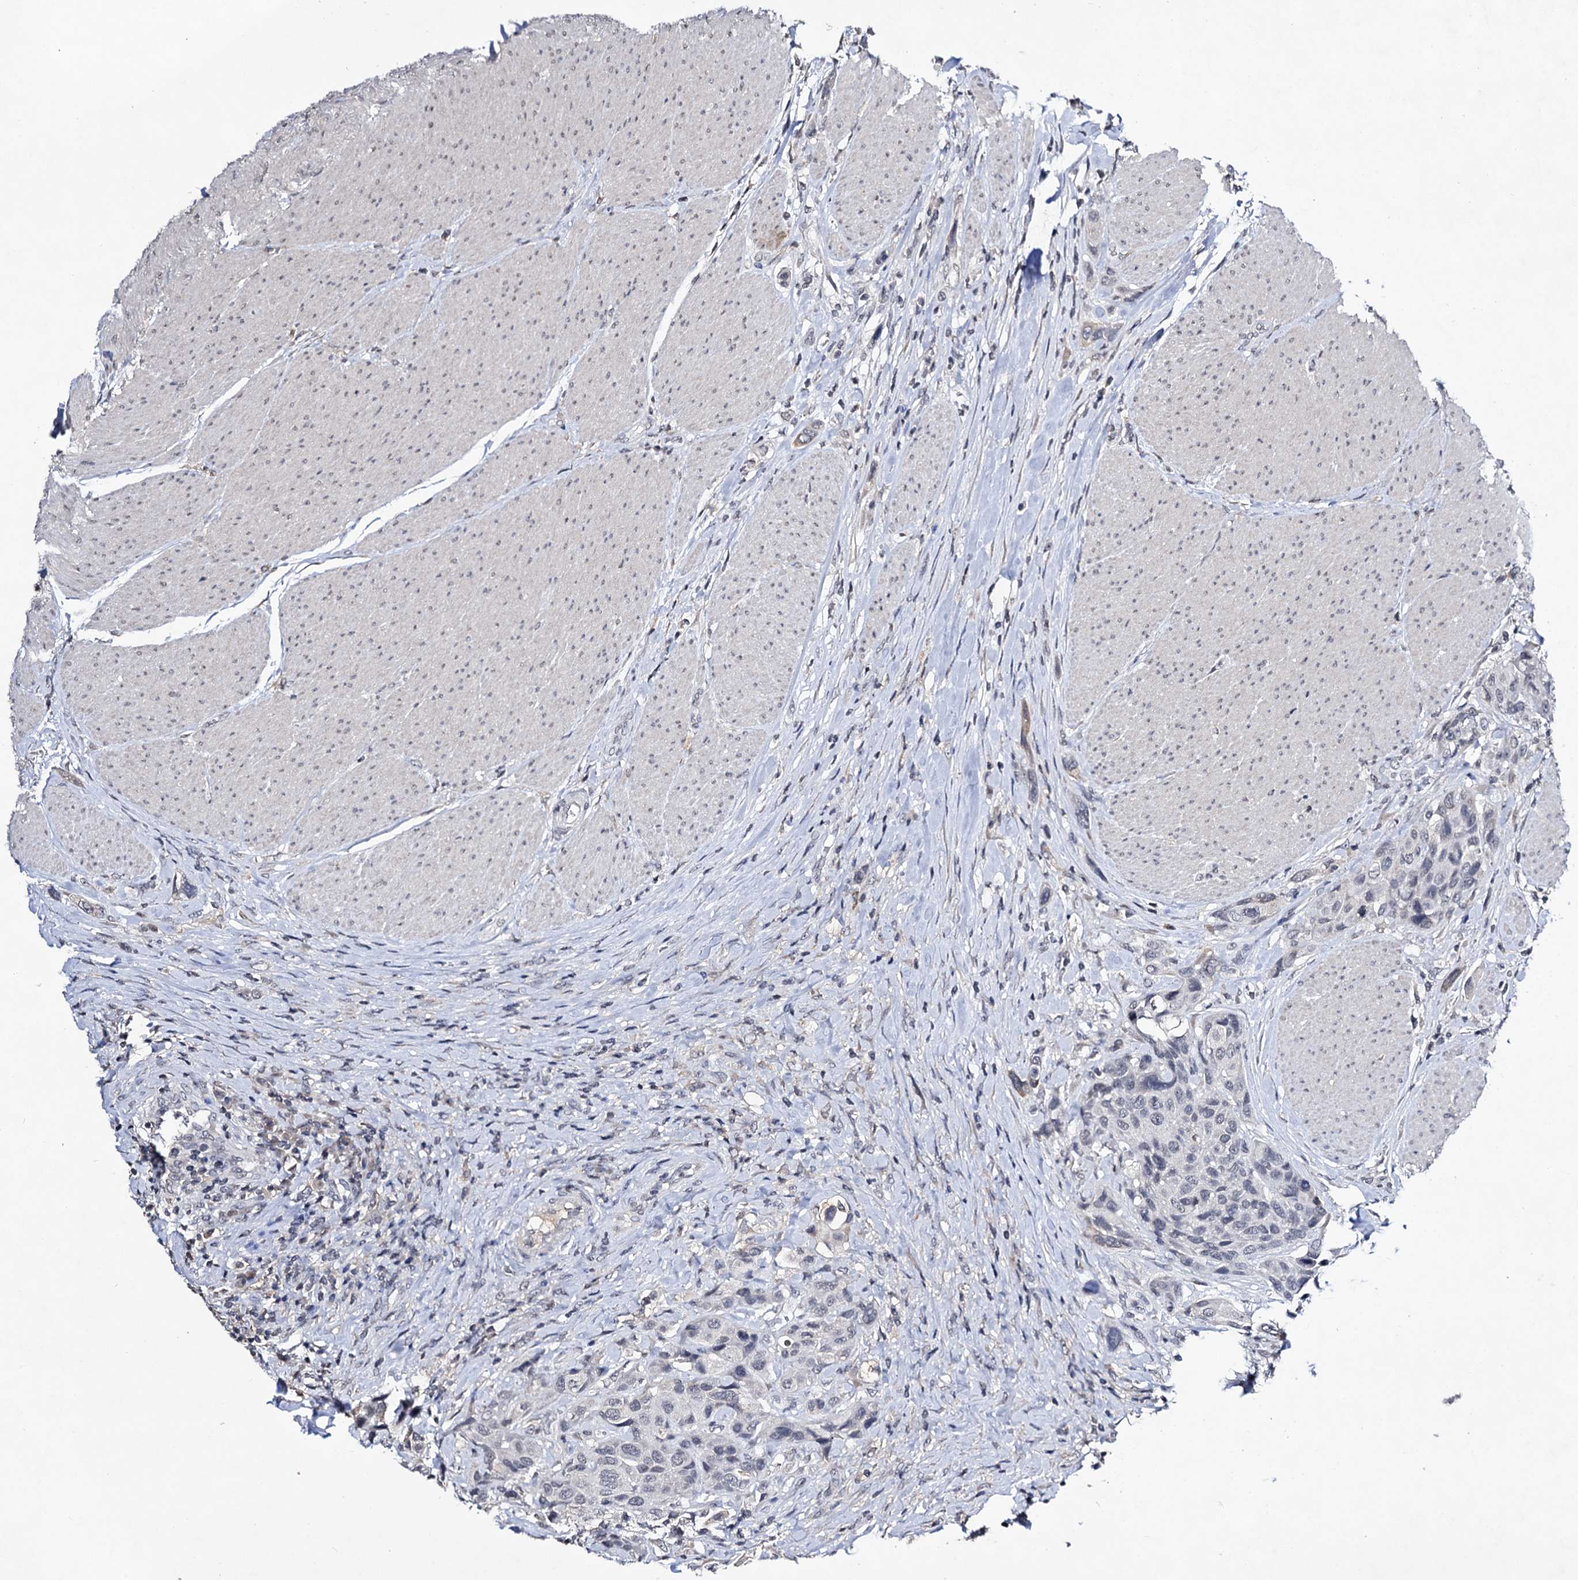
{"staining": {"intensity": "negative", "quantity": "none", "location": "none"}, "tissue": "urothelial cancer", "cell_type": "Tumor cells", "image_type": "cancer", "snomed": [{"axis": "morphology", "description": "Urothelial carcinoma, High grade"}, {"axis": "topography", "description": "Urinary bladder"}], "caption": "This image is of high-grade urothelial carcinoma stained with immunohistochemistry to label a protein in brown with the nuclei are counter-stained blue. There is no staining in tumor cells. (DAB (3,3'-diaminobenzidine) IHC, high magnification).", "gene": "PLIN1", "patient": {"sex": "male", "age": 50}}